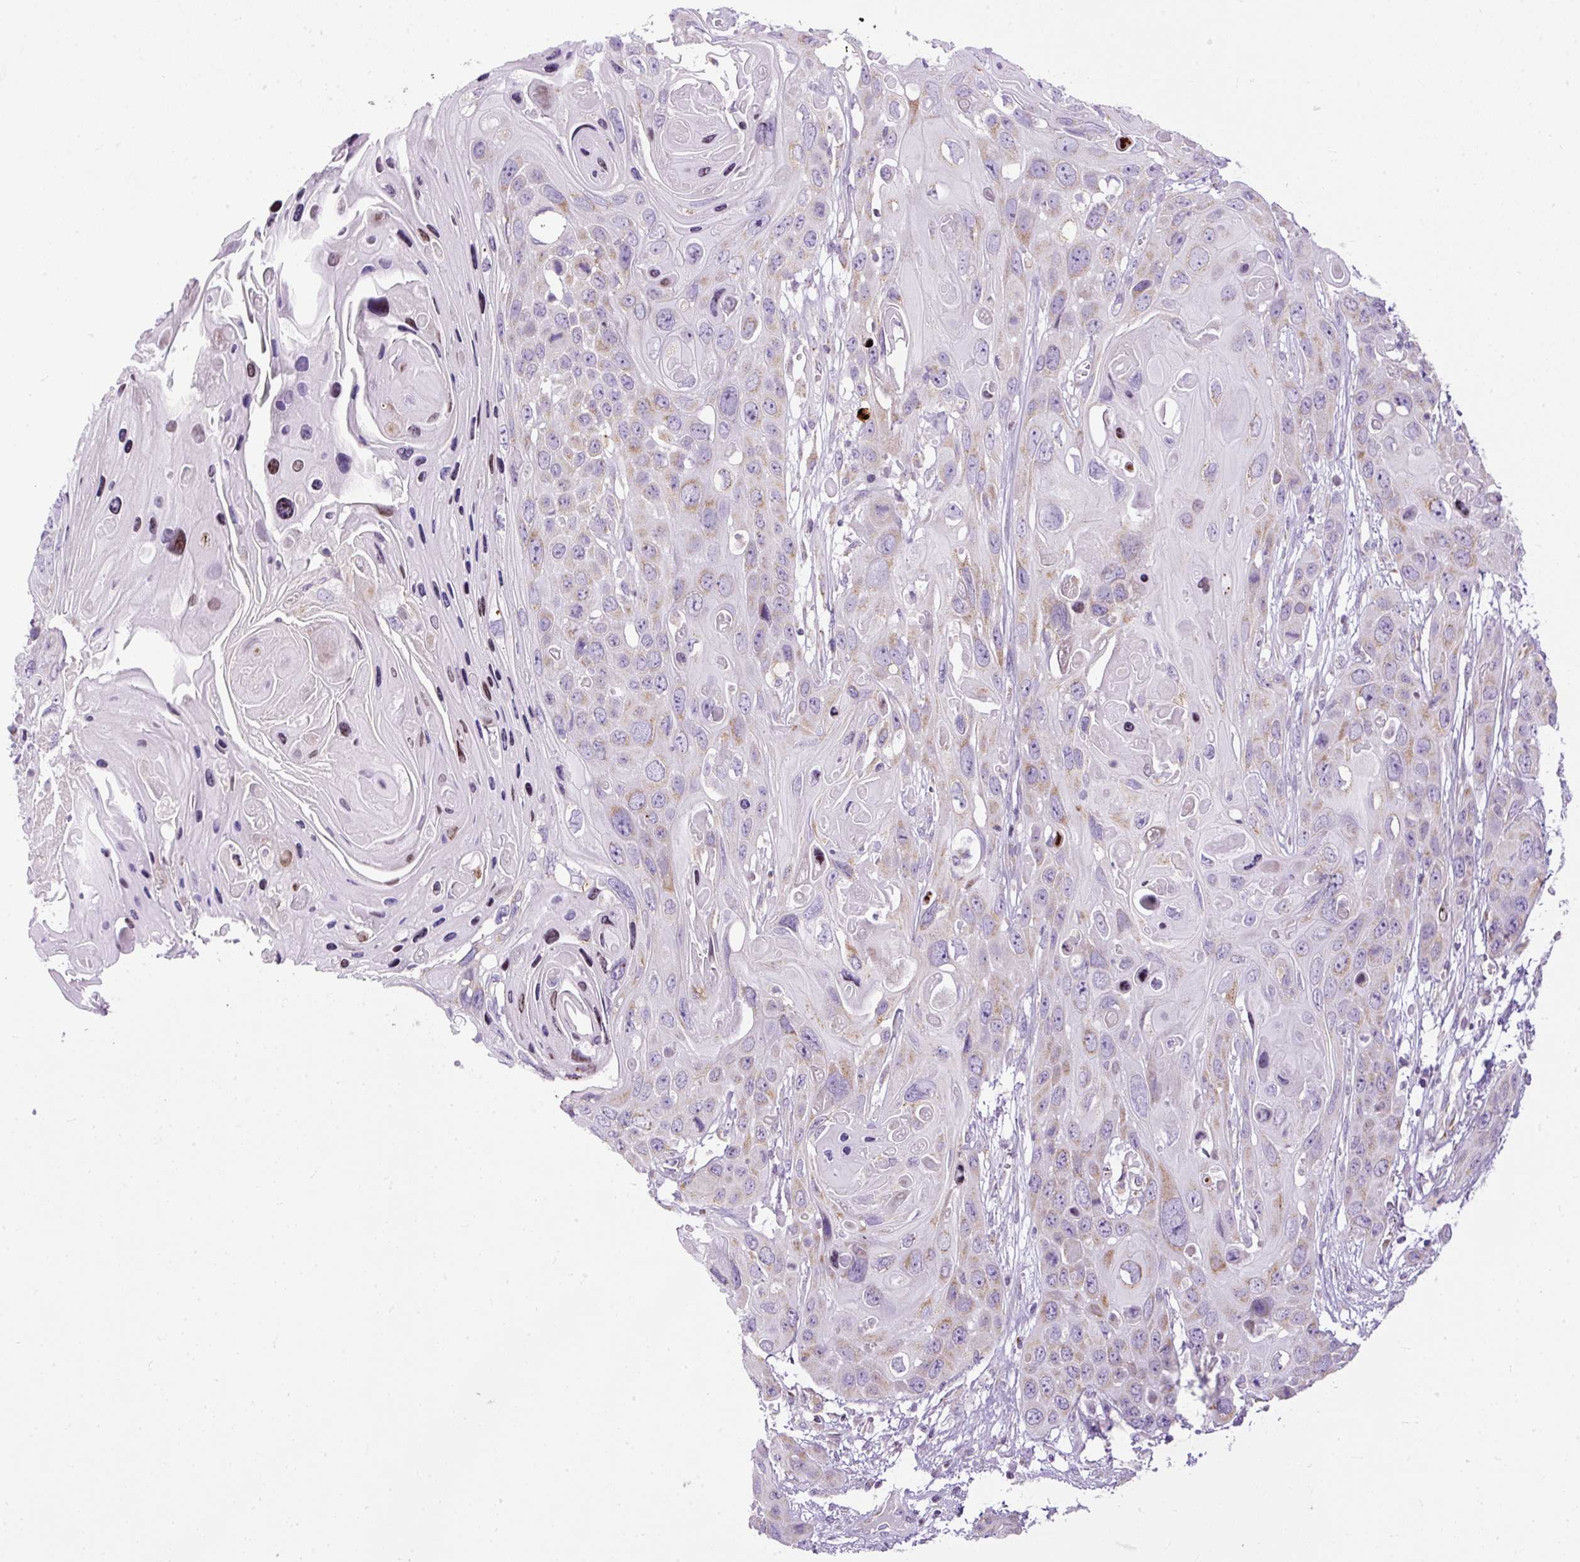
{"staining": {"intensity": "weak", "quantity": "25%-75%", "location": "cytoplasmic/membranous"}, "tissue": "skin cancer", "cell_type": "Tumor cells", "image_type": "cancer", "snomed": [{"axis": "morphology", "description": "Squamous cell carcinoma, NOS"}, {"axis": "topography", "description": "Skin"}], "caption": "A brown stain shows weak cytoplasmic/membranous staining of a protein in skin squamous cell carcinoma tumor cells. (brown staining indicates protein expression, while blue staining denotes nuclei).", "gene": "FMC1", "patient": {"sex": "male", "age": 55}}